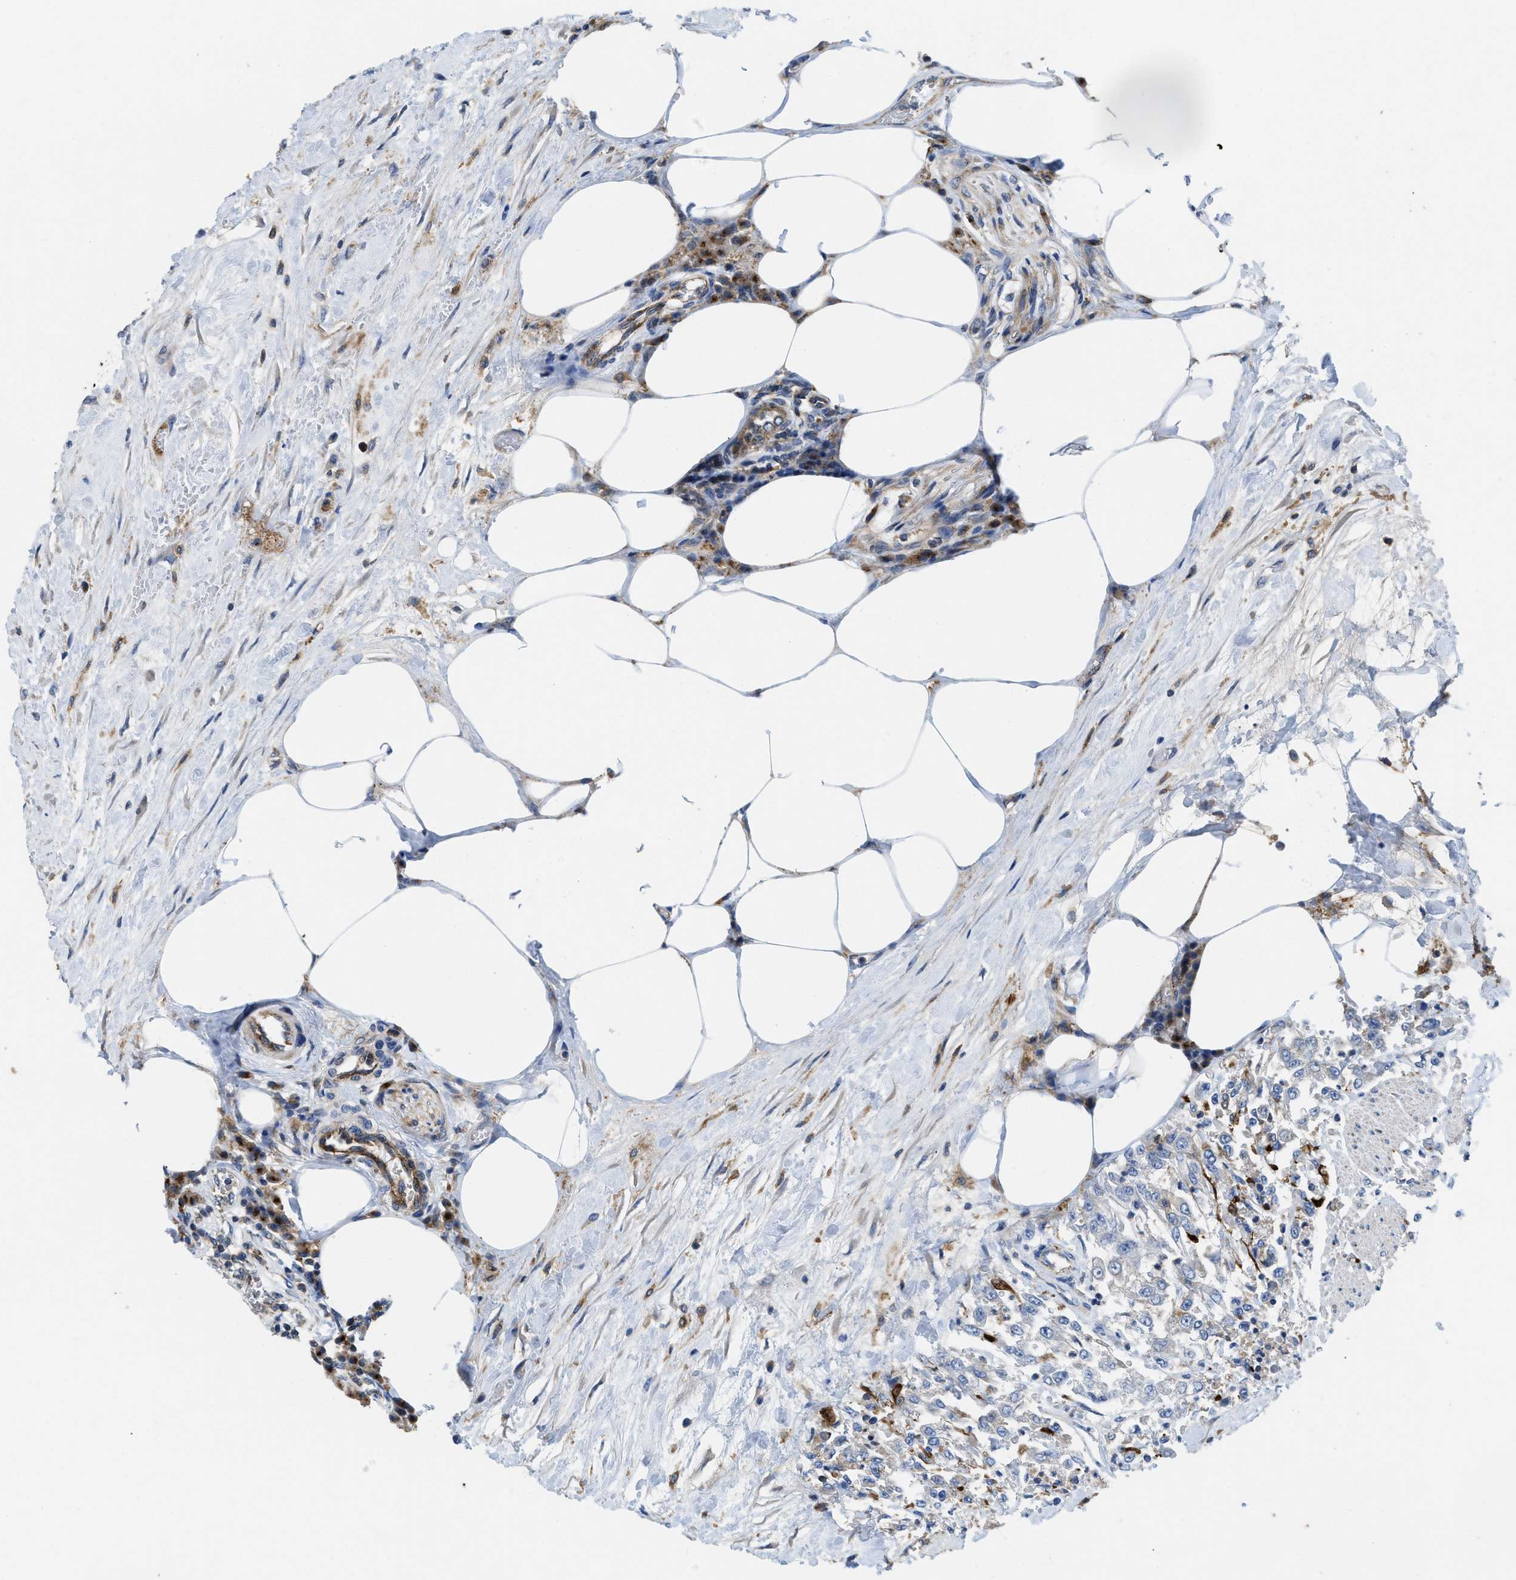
{"staining": {"intensity": "negative", "quantity": "none", "location": "none"}, "tissue": "urothelial cancer", "cell_type": "Tumor cells", "image_type": "cancer", "snomed": [{"axis": "morphology", "description": "Urothelial carcinoma, High grade"}, {"axis": "topography", "description": "Urinary bladder"}], "caption": "Immunohistochemistry of human high-grade urothelial carcinoma exhibits no positivity in tumor cells.", "gene": "ENPP4", "patient": {"sex": "male", "age": 46}}